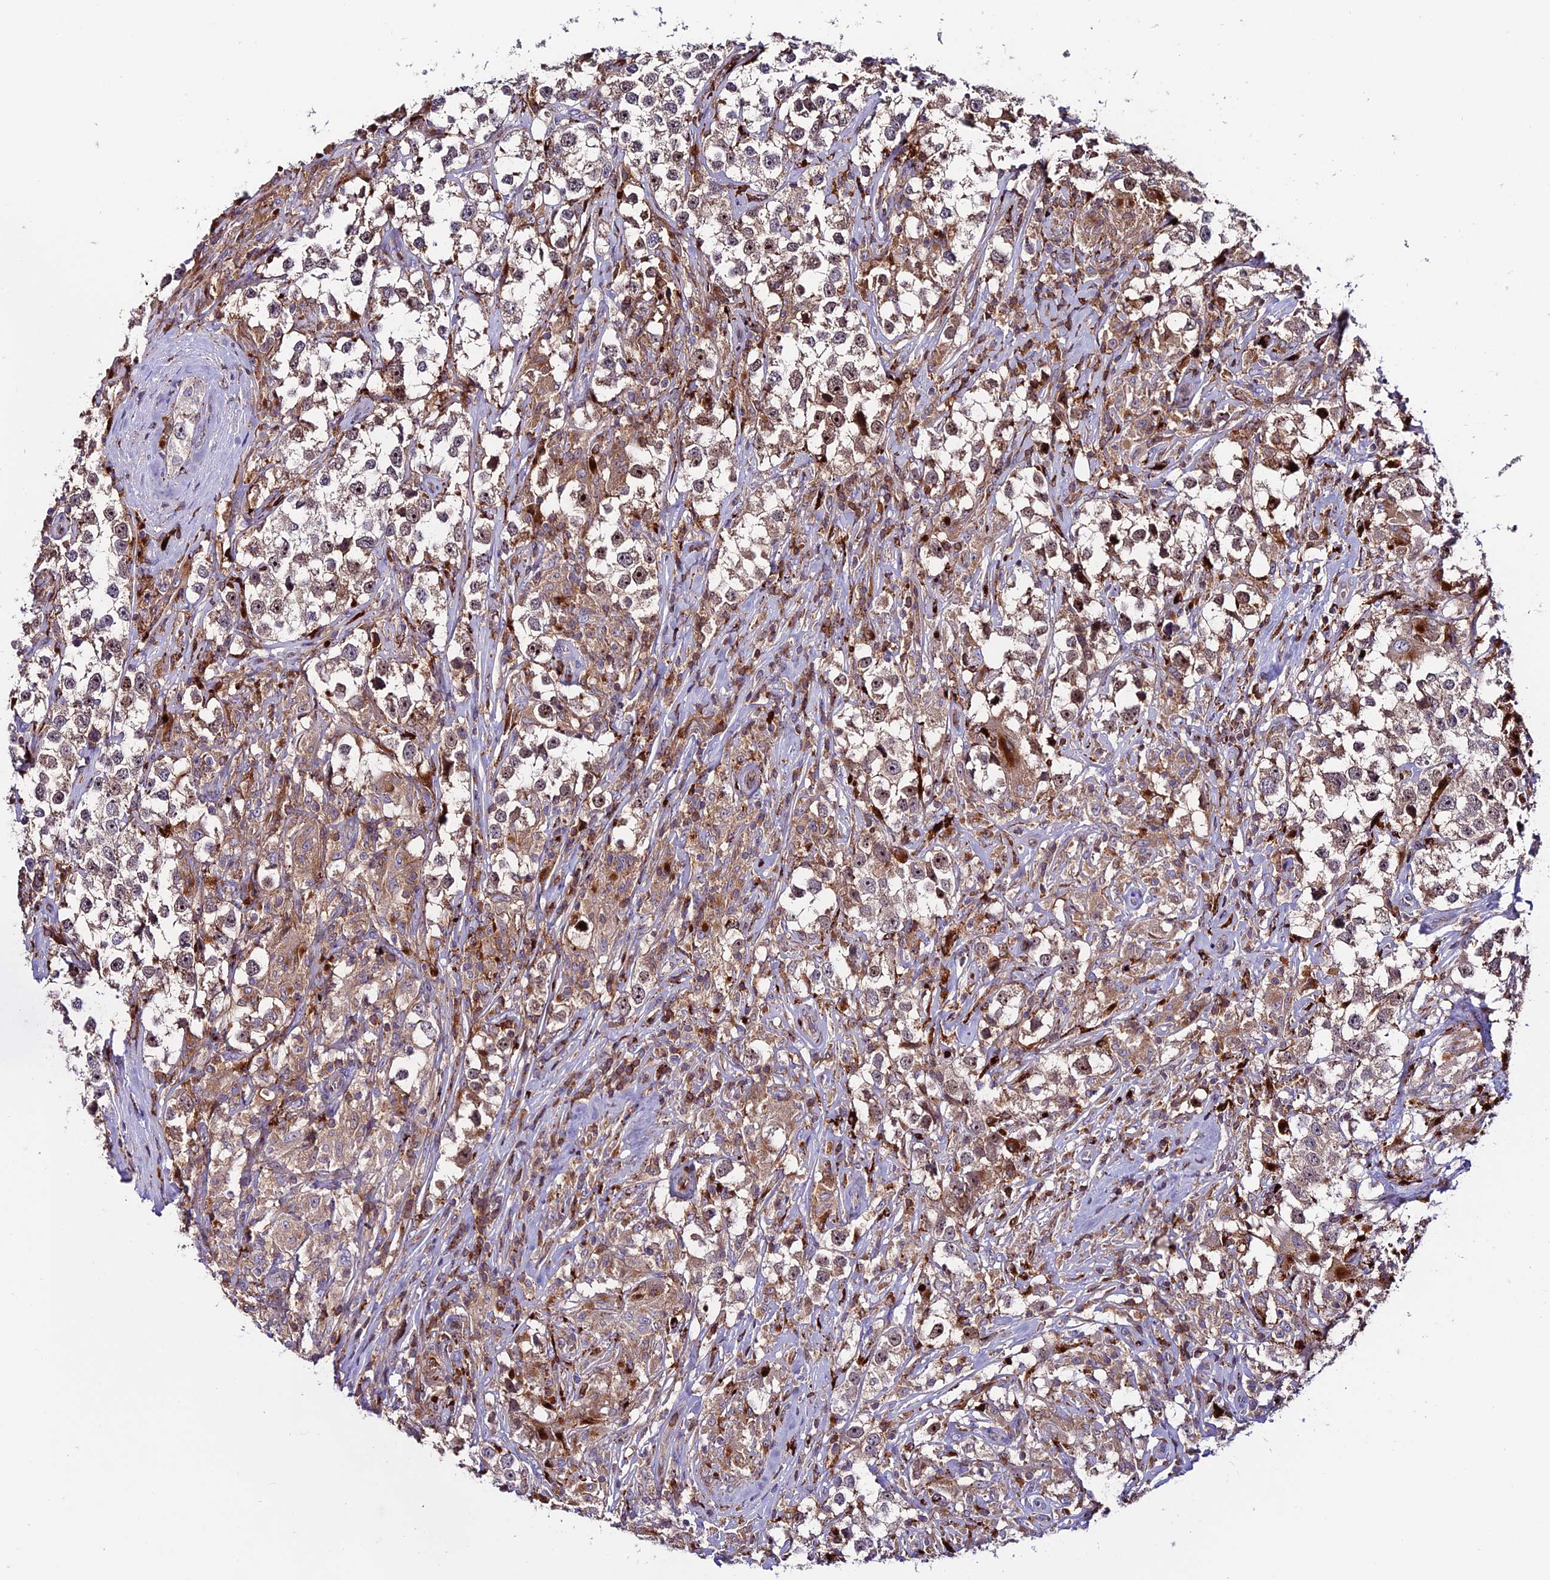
{"staining": {"intensity": "weak", "quantity": ">75%", "location": "cytoplasmic/membranous,nuclear"}, "tissue": "testis cancer", "cell_type": "Tumor cells", "image_type": "cancer", "snomed": [{"axis": "morphology", "description": "Seminoma, NOS"}, {"axis": "topography", "description": "Testis"}], "caption": "This photomicrograph exhibits immunohistochemistry staining of human testis cancer, with low weak cytoplasmic/membranous and nuclear expression in about >75% of tumor cells.", "gene": "ARHGEF18", "patient": {"sex": "male", "age": 46}}